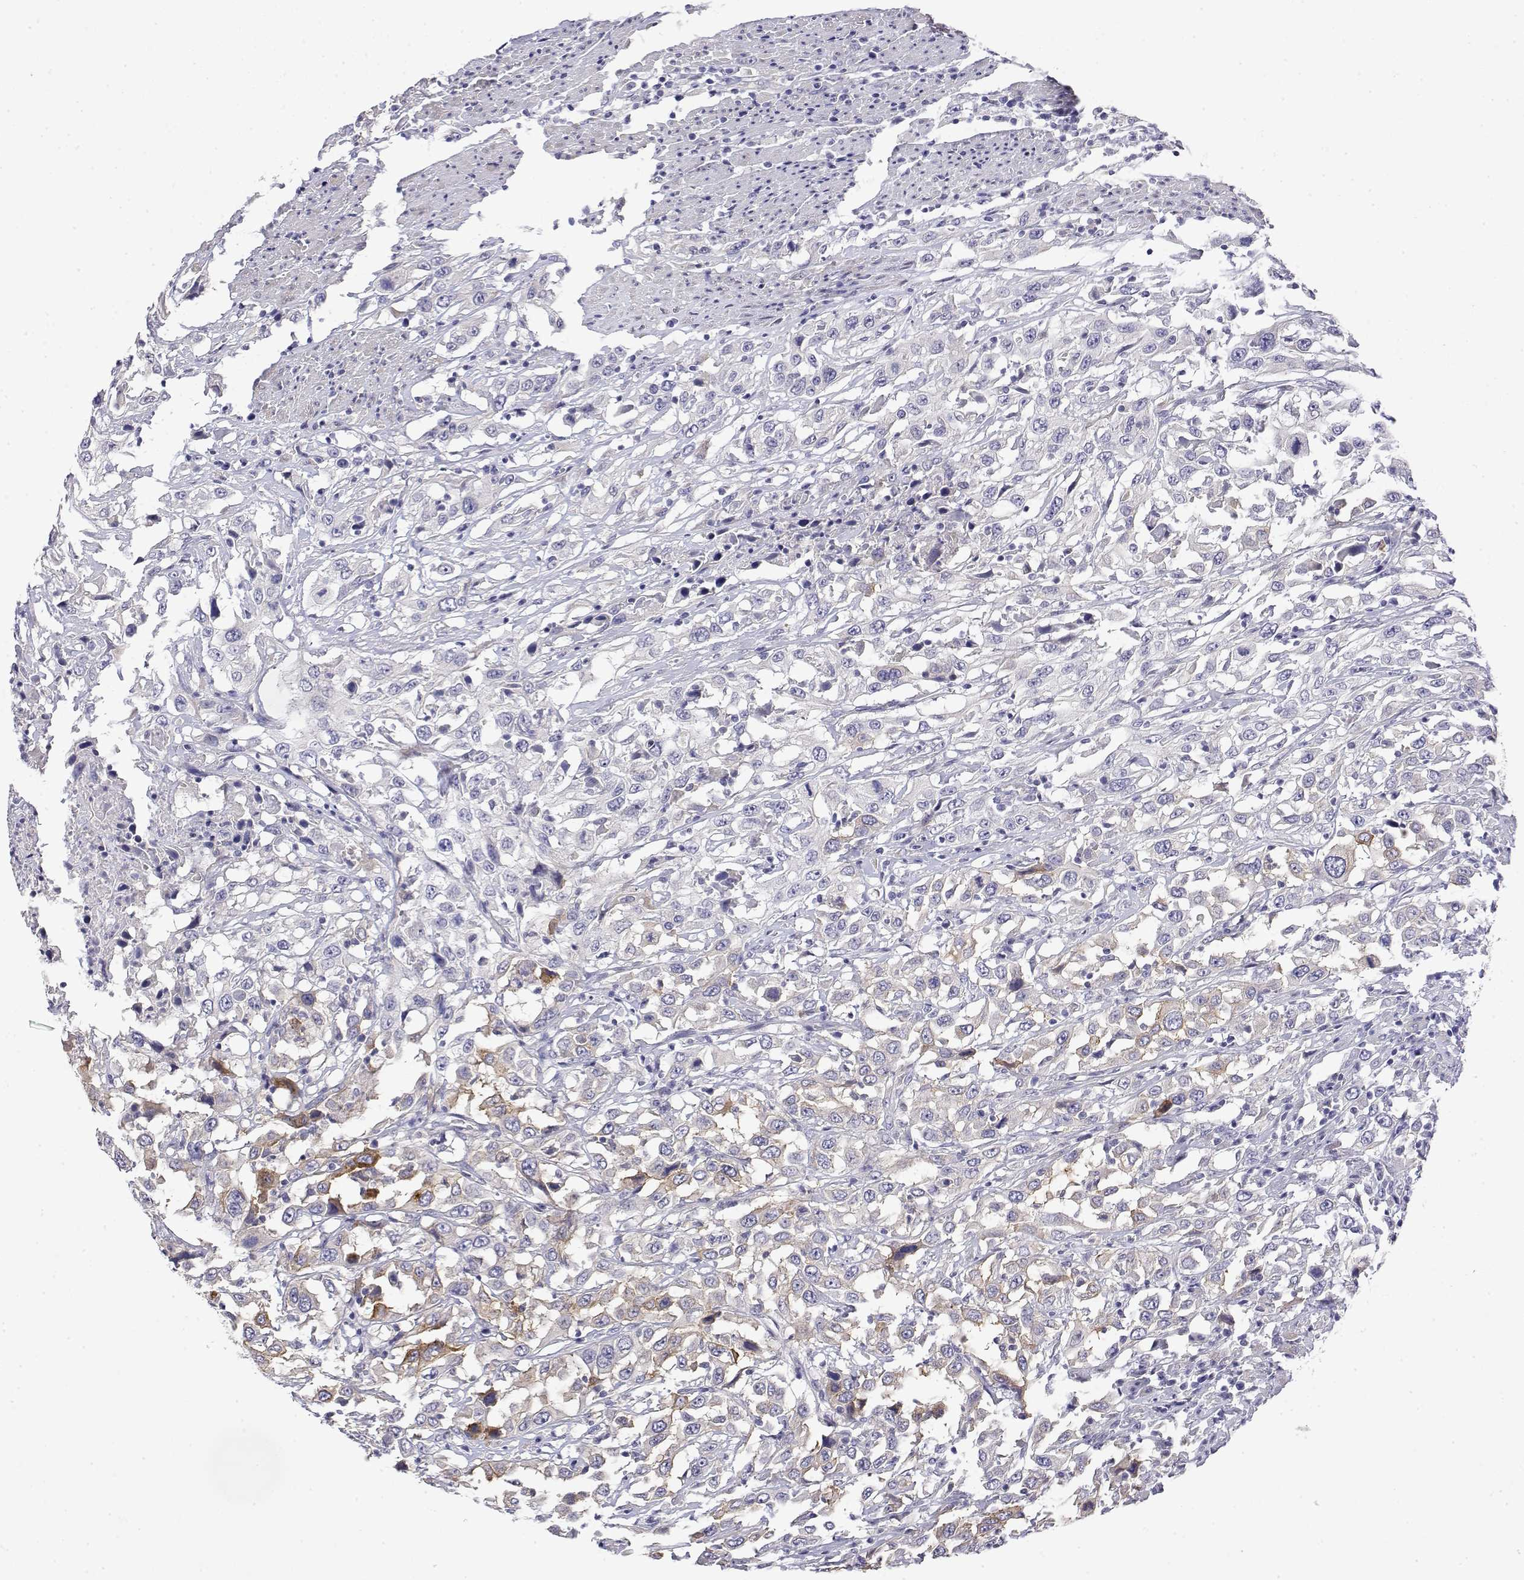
{"staining": {"intensity": "weak", "quantity": "<25%", "location": "cytoplasmic/membranous"}, "tissue": "urothelial cancer", "cell_type": "Tumor cells", "image_type": "cancer", "snomed": [{"axis": "morphology", "description": "Urothelial carcinoma, High grade"}, {"axis": "topography", "description": "Urinary bladder"}], "caption": "Immunohistochemistry micrograph of human urothelial cancer stained for a protein (brown), which shows no staining in tumor cells. The staining is performed using DAB brown chromogen with nuclei counter-stained in using hematoxylin.", "gene": "LY6D", "patient": {"sex": "male", "age": 61}}